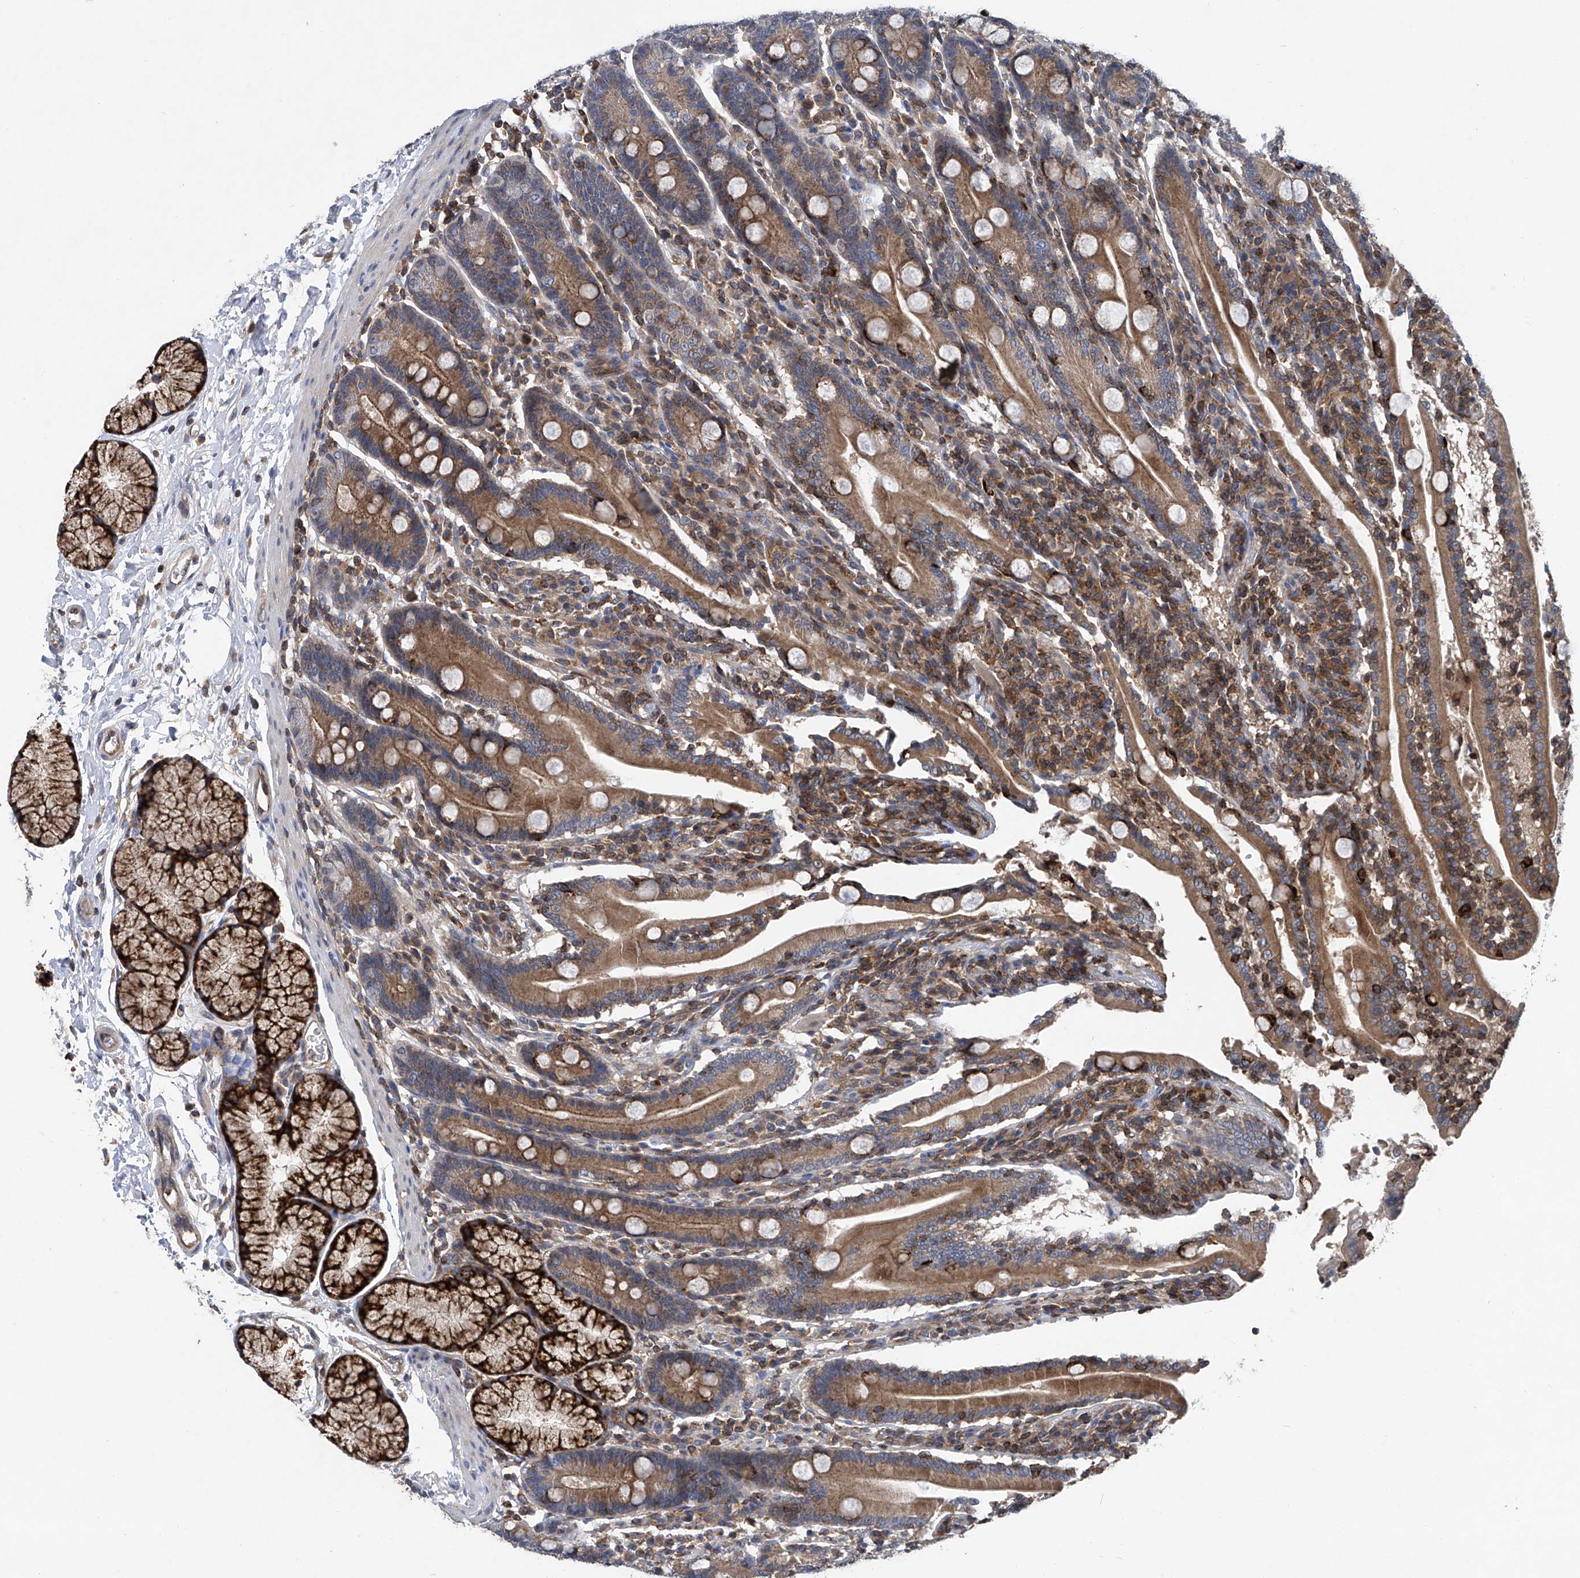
{"staining": {"intensity": "strong", "quantity": ">75%", "location": "cytoplasmic/membranous"}, "tissue": "duodenum", "cell_type": "Glandular cells", "image_type": "normal", "snomed": [{"axis": "morphology", "description": "Normal tissue, NOS"}, {"axis": "topography", "description": "Duodenum"}], "caption": "IHC micrograph of unremarkable human duodenum stained for a protein (brown), which demonstrates high levels of strong cytoplasmic/membranous expression in approximately >75% of glandular cells.", "gene": "TRIM38", "patient": {"sex": "male", "age": 35}}